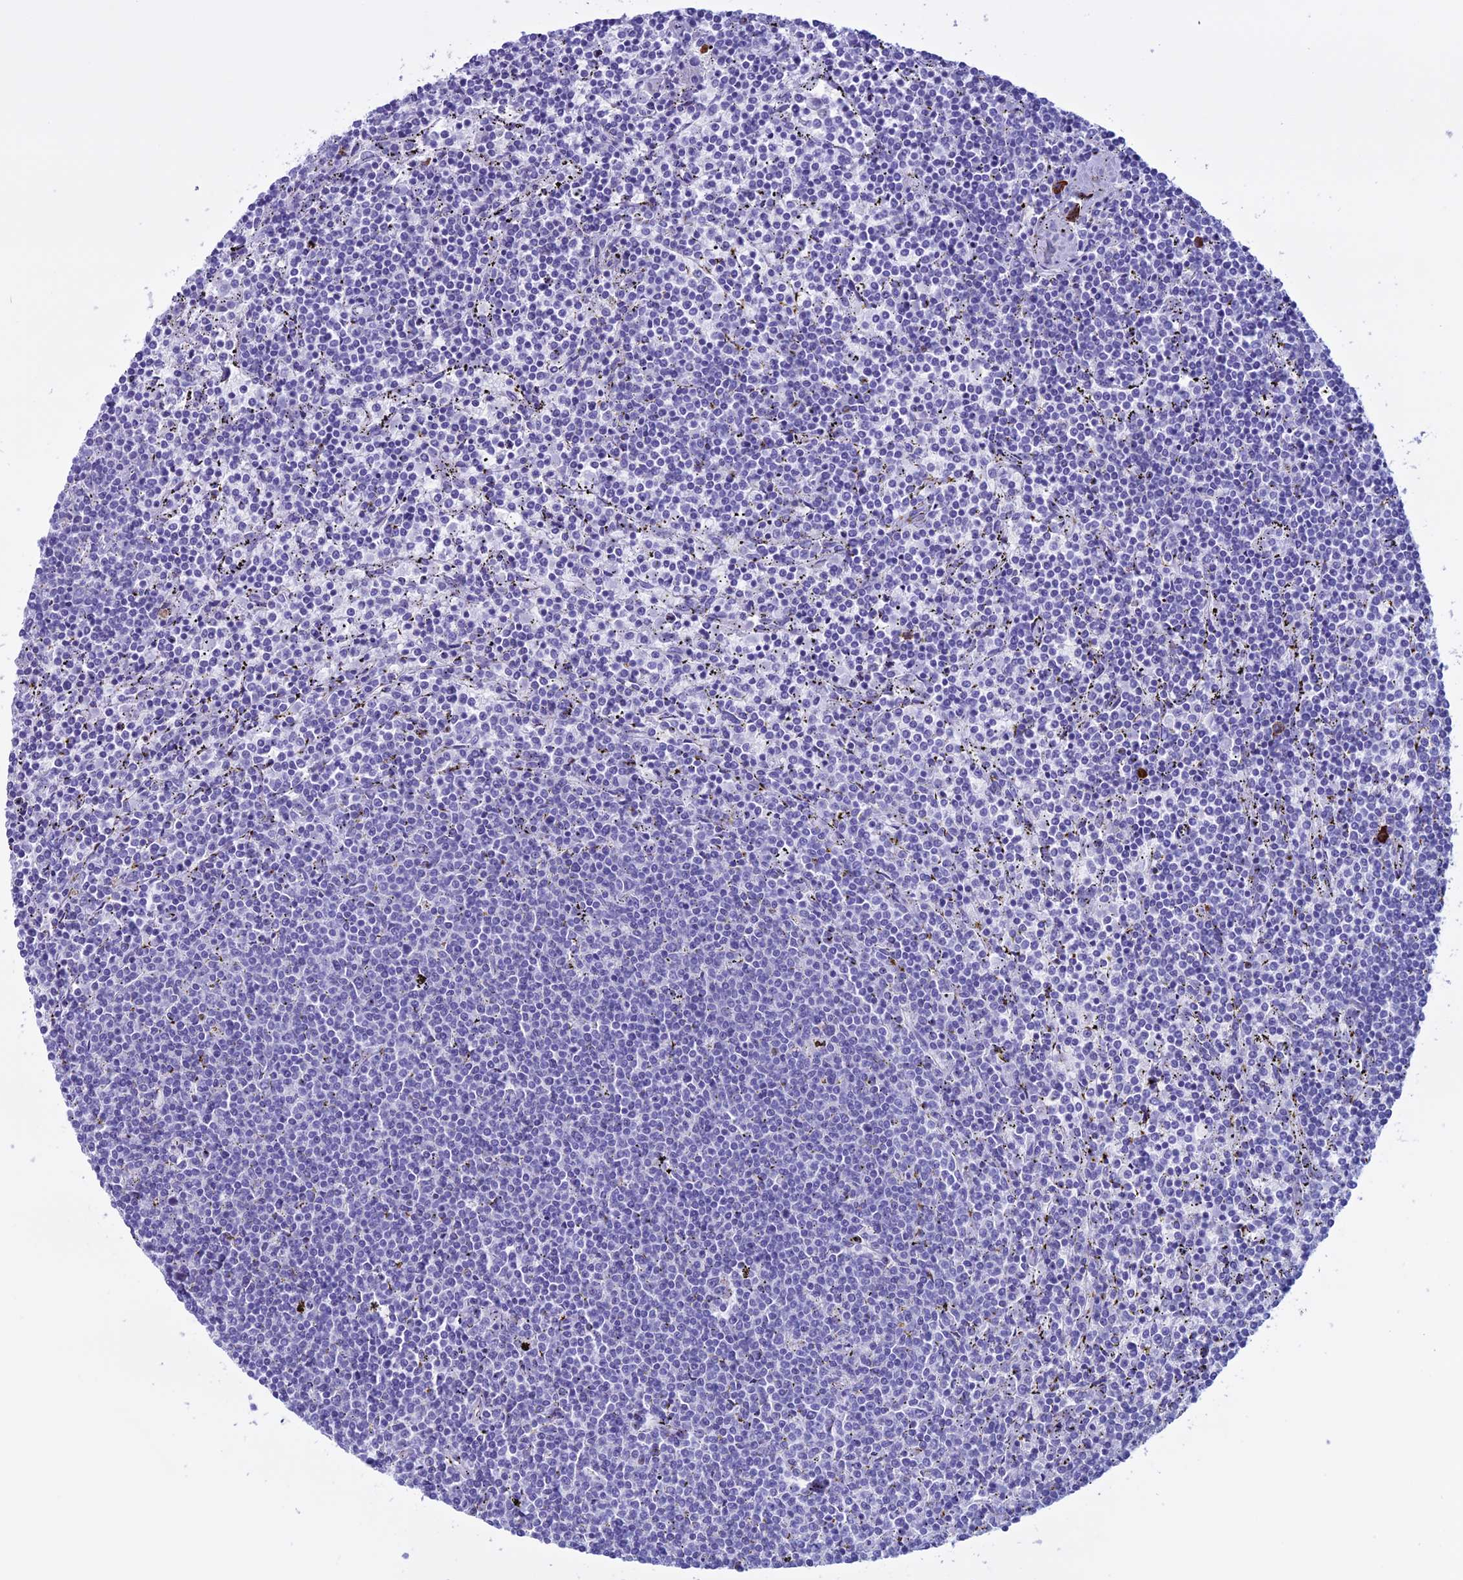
{"staining": {"intensity": "negative", "quantity": "none", "location": "none"}, "tissue": "lymphoma", "cell_type": "Tumor cells", "image_type": "cancer", "snomed": [{"axis": "morphology", "description": "Malignant lymphoma, non-Hodgkin's type, Low grade"}, {"axis": "topography", "description": "Spleen"}], "caption": "Tumor cells show no significant protein expression in lymphoma. (DAB immunohistochemistry (IHC) with hematoxylin counter stain).", "gene": "MZB1", "patient": {"sex": "female", "age": 50}}